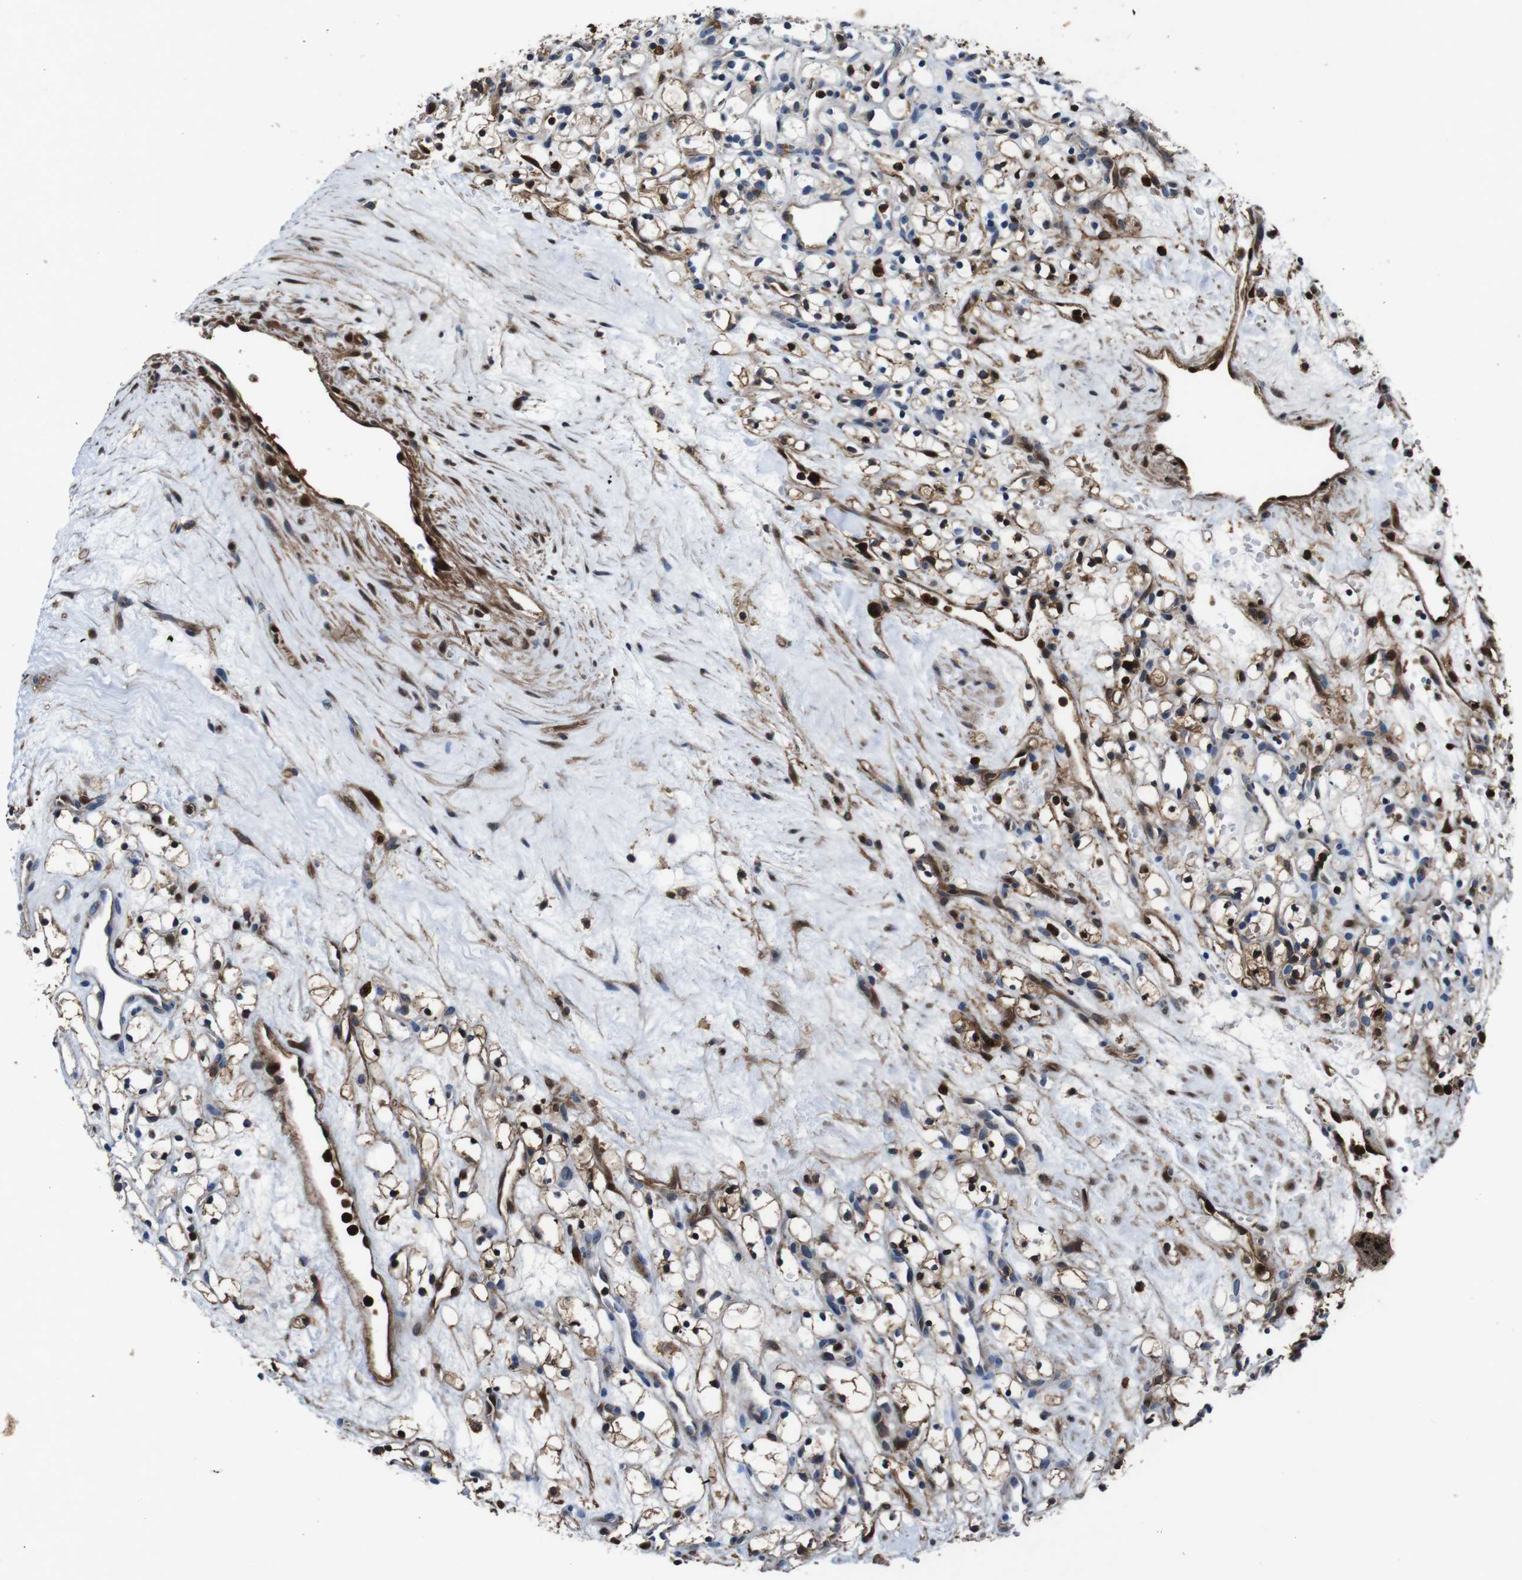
{"staining": {"intensity": "moderate", "quantity": "25%-75%", "location": "nuclear"}, "tissue": "renal cancer", "cell_type": "Tumor cells", "image_type": "cancer", "snomed": [{"axis": "morphology", "description": "Adenocarcinoma, NOS"}, {"axis": "topography", "description": "Kidney"}], "caption": "Immunohistochemistry (IHC) of human renal cancer exhibits medium levels of moderate nuclear expression in about 25%-75% of tumor cells. The staining was performed using DAB to visualize the protein expression in brown, while the nuclei were stained in blue with hematoxylin (Magnification: 20x).", "gene": "ANXA1", "patient": {"sex": "female", "age": 60}}